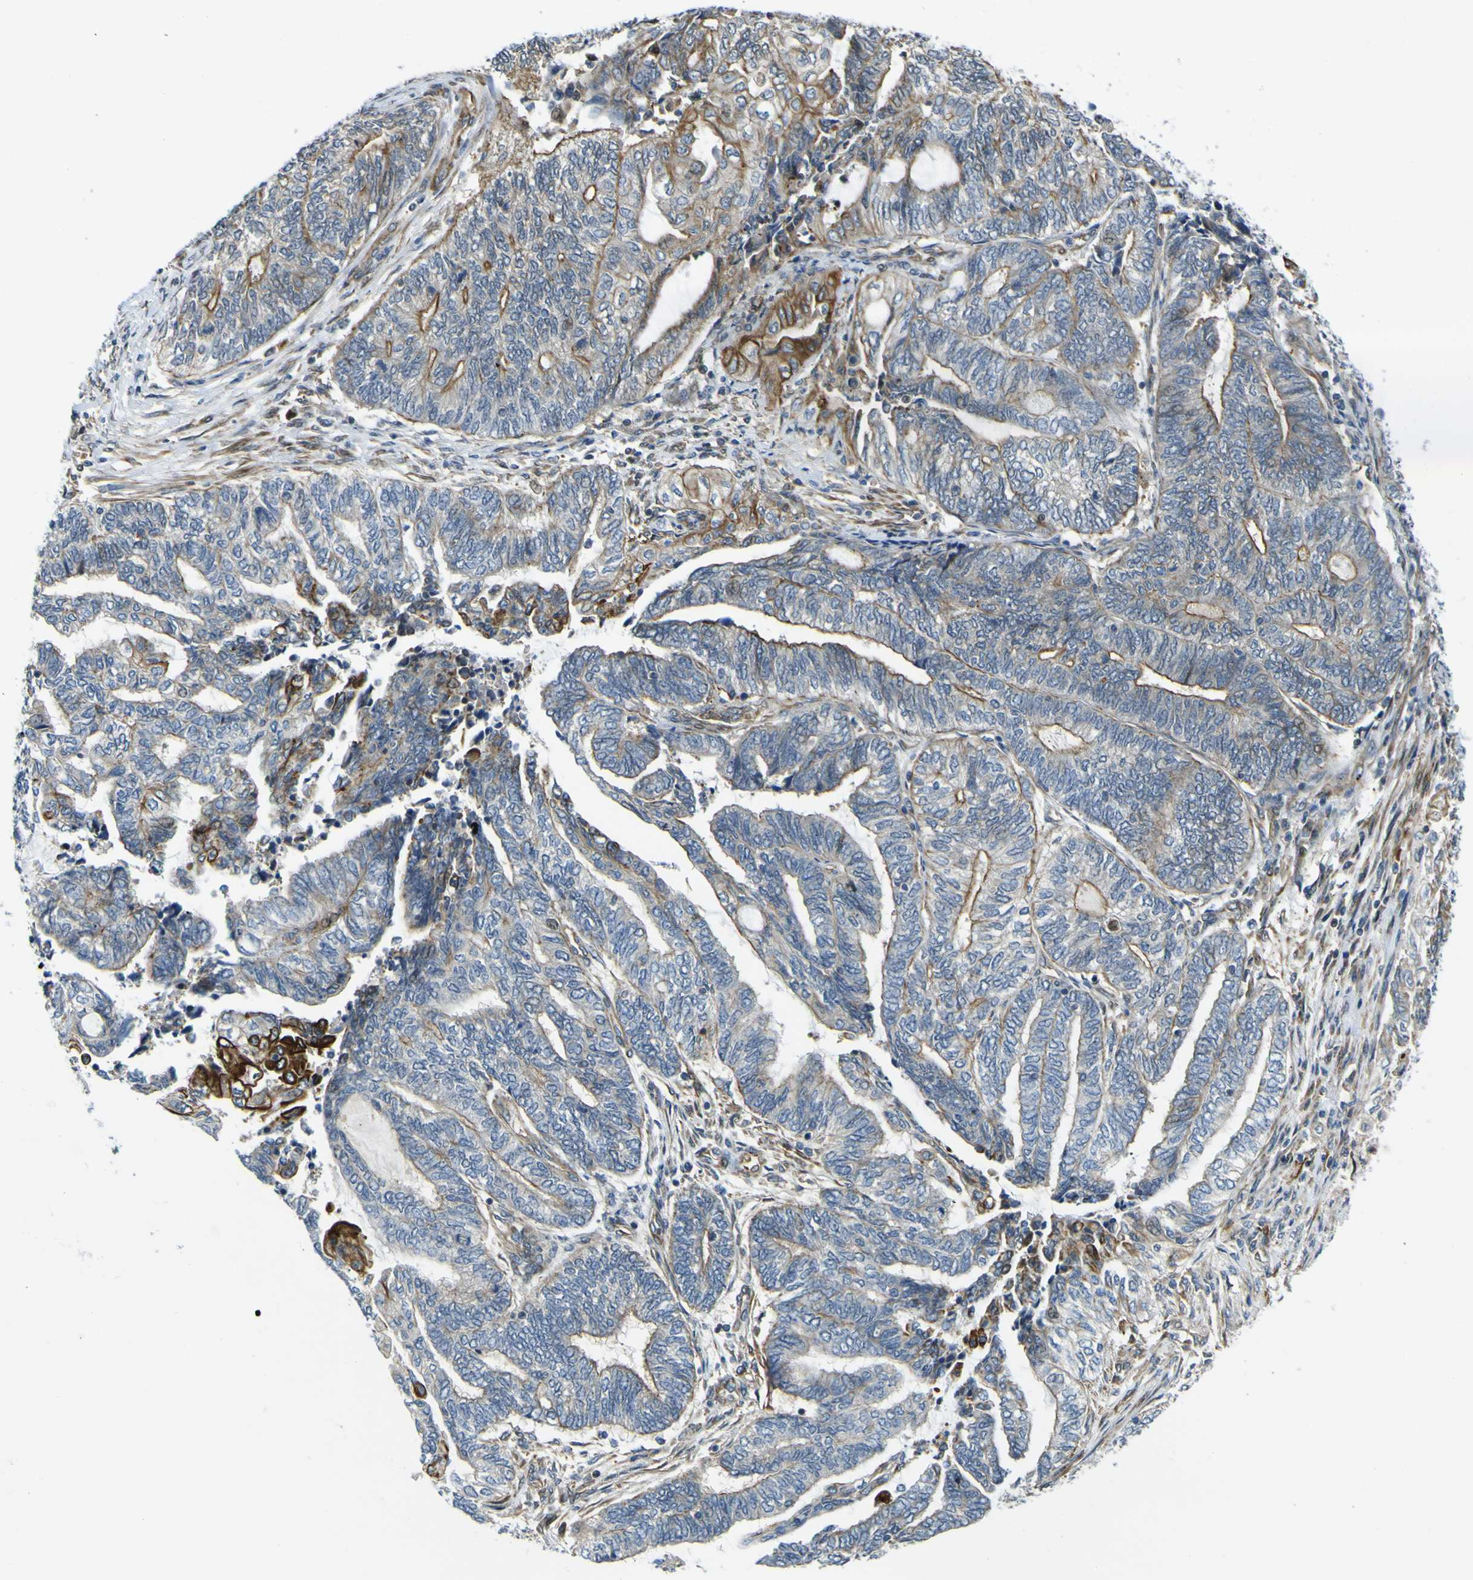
{"staining": {"intensity": "strong", "quantity": "25%-75%", "location": "cytoplasmic/membranous"}, "tissue": "endometrial cancer", "cell_type": "Tumor cells", "image_type": "cancer", "snomed": [{"axis": "morphology", "description": "Adenocarcinoma, NOS"}, {"axis": "topography", "description": "Uterus"}, {"axis": "topography", "description": "Endometrium"}], "caption": "Brown immunohistochemical staining in adenocarcinoma (endometrial) reveals strong cytoplasmic/membranous expression in about 25%-75% of tumor cells.", "gene": "KDM7A", "patient": {"sex": "female", "age": 70}}